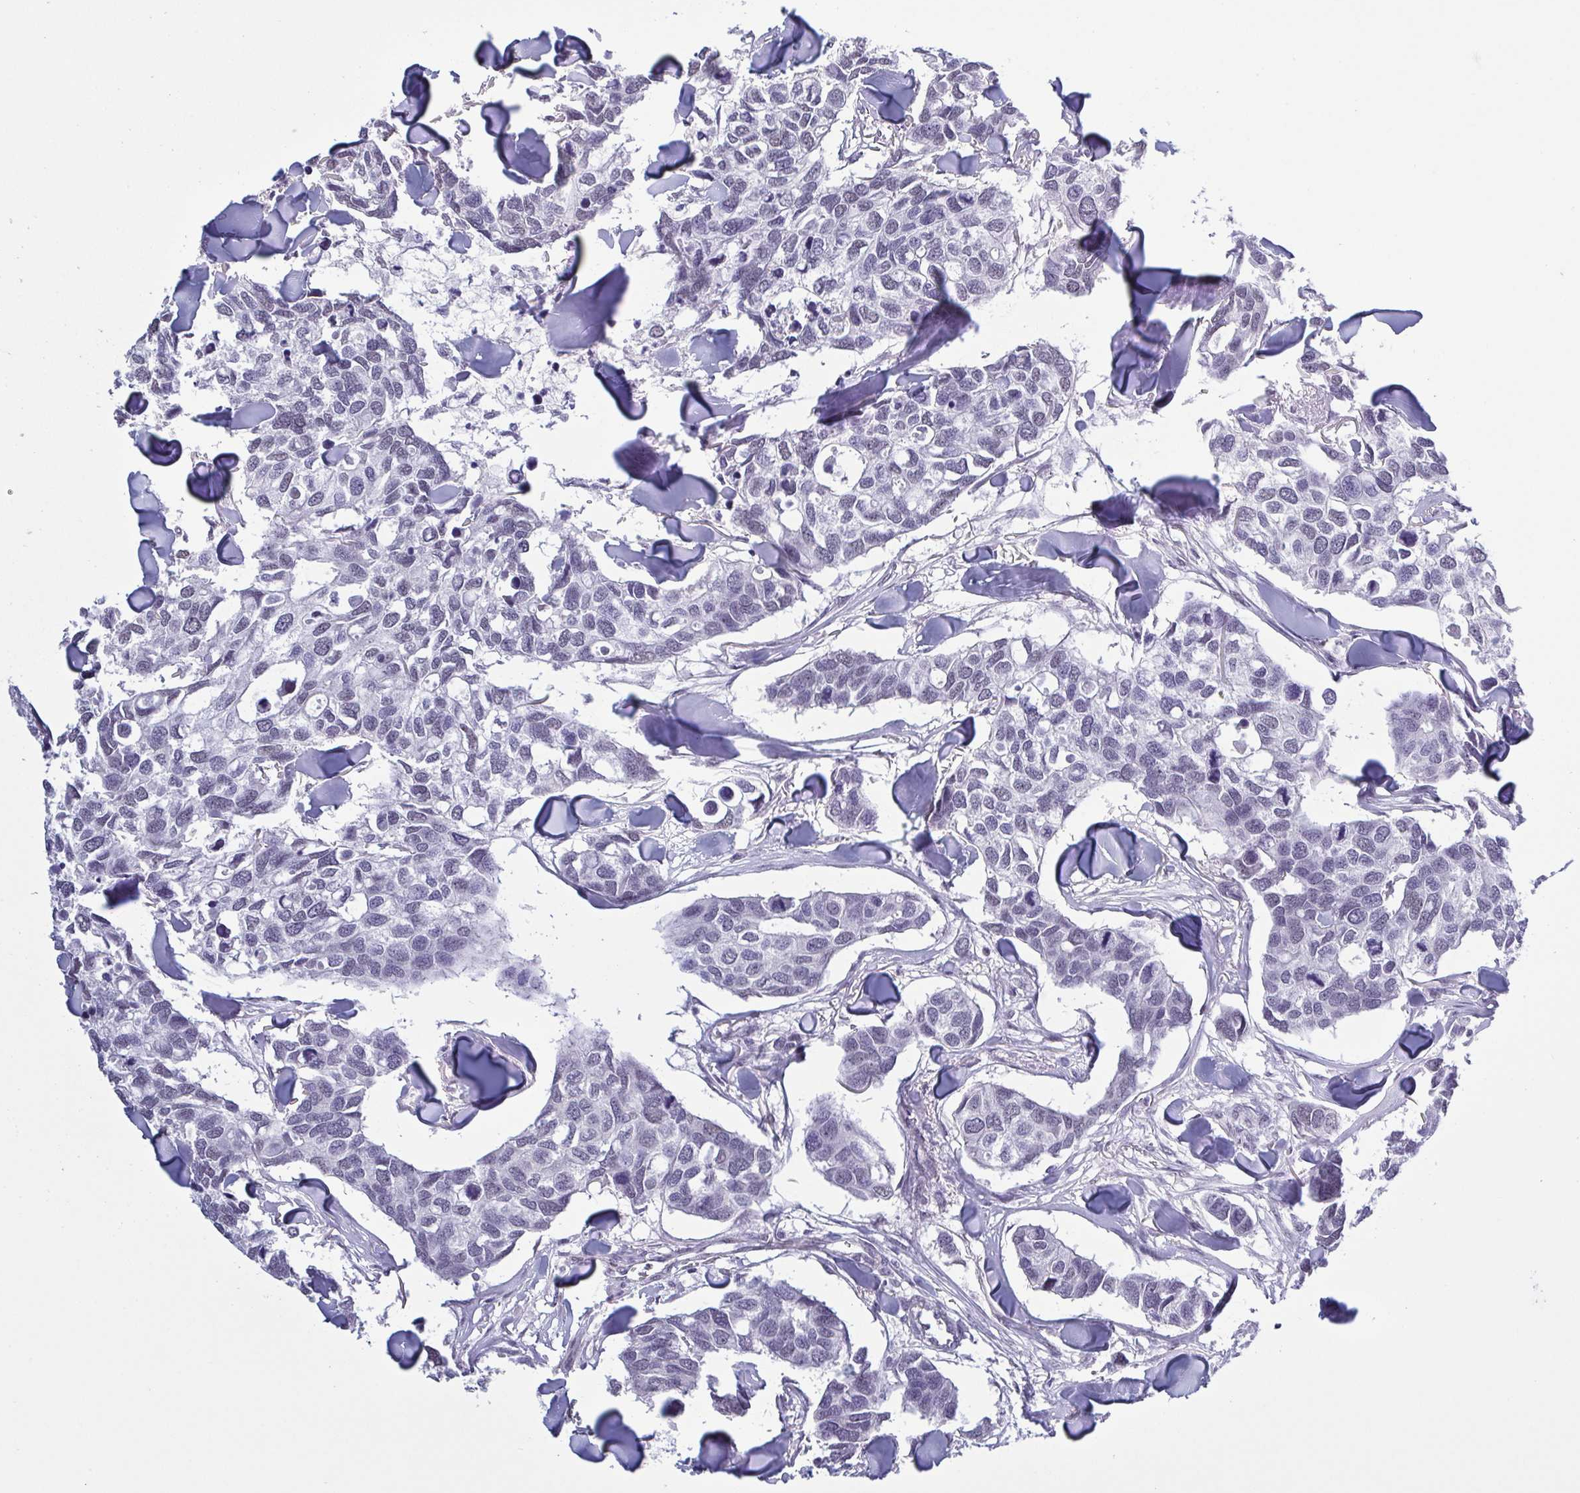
{"staining": {"intensity": "negative", "quantity": "none", "location": "none"}, "tissue": "breast cancer", "cell_type": "Tumor cells", "image_type": "cancer", "snomed": [{"axis": "morphology", "description": "Duct carcinoma"}, {"axis": "topography", "description": "Breast"}], "caption": "Immunohistochemistry (IHC) histopathology image of breast cancer stained for a protein (brown), which demonstrates no positivity in tumor cells. Brightfield microscopy of immunohistochemistry stained with DAB (3,3'-diaminobenzidine) (brown) and hematoxylin (blue), captured at high magnification.", "gene": "TMEM92", "patient": {"sex": "female", "age": 83}}